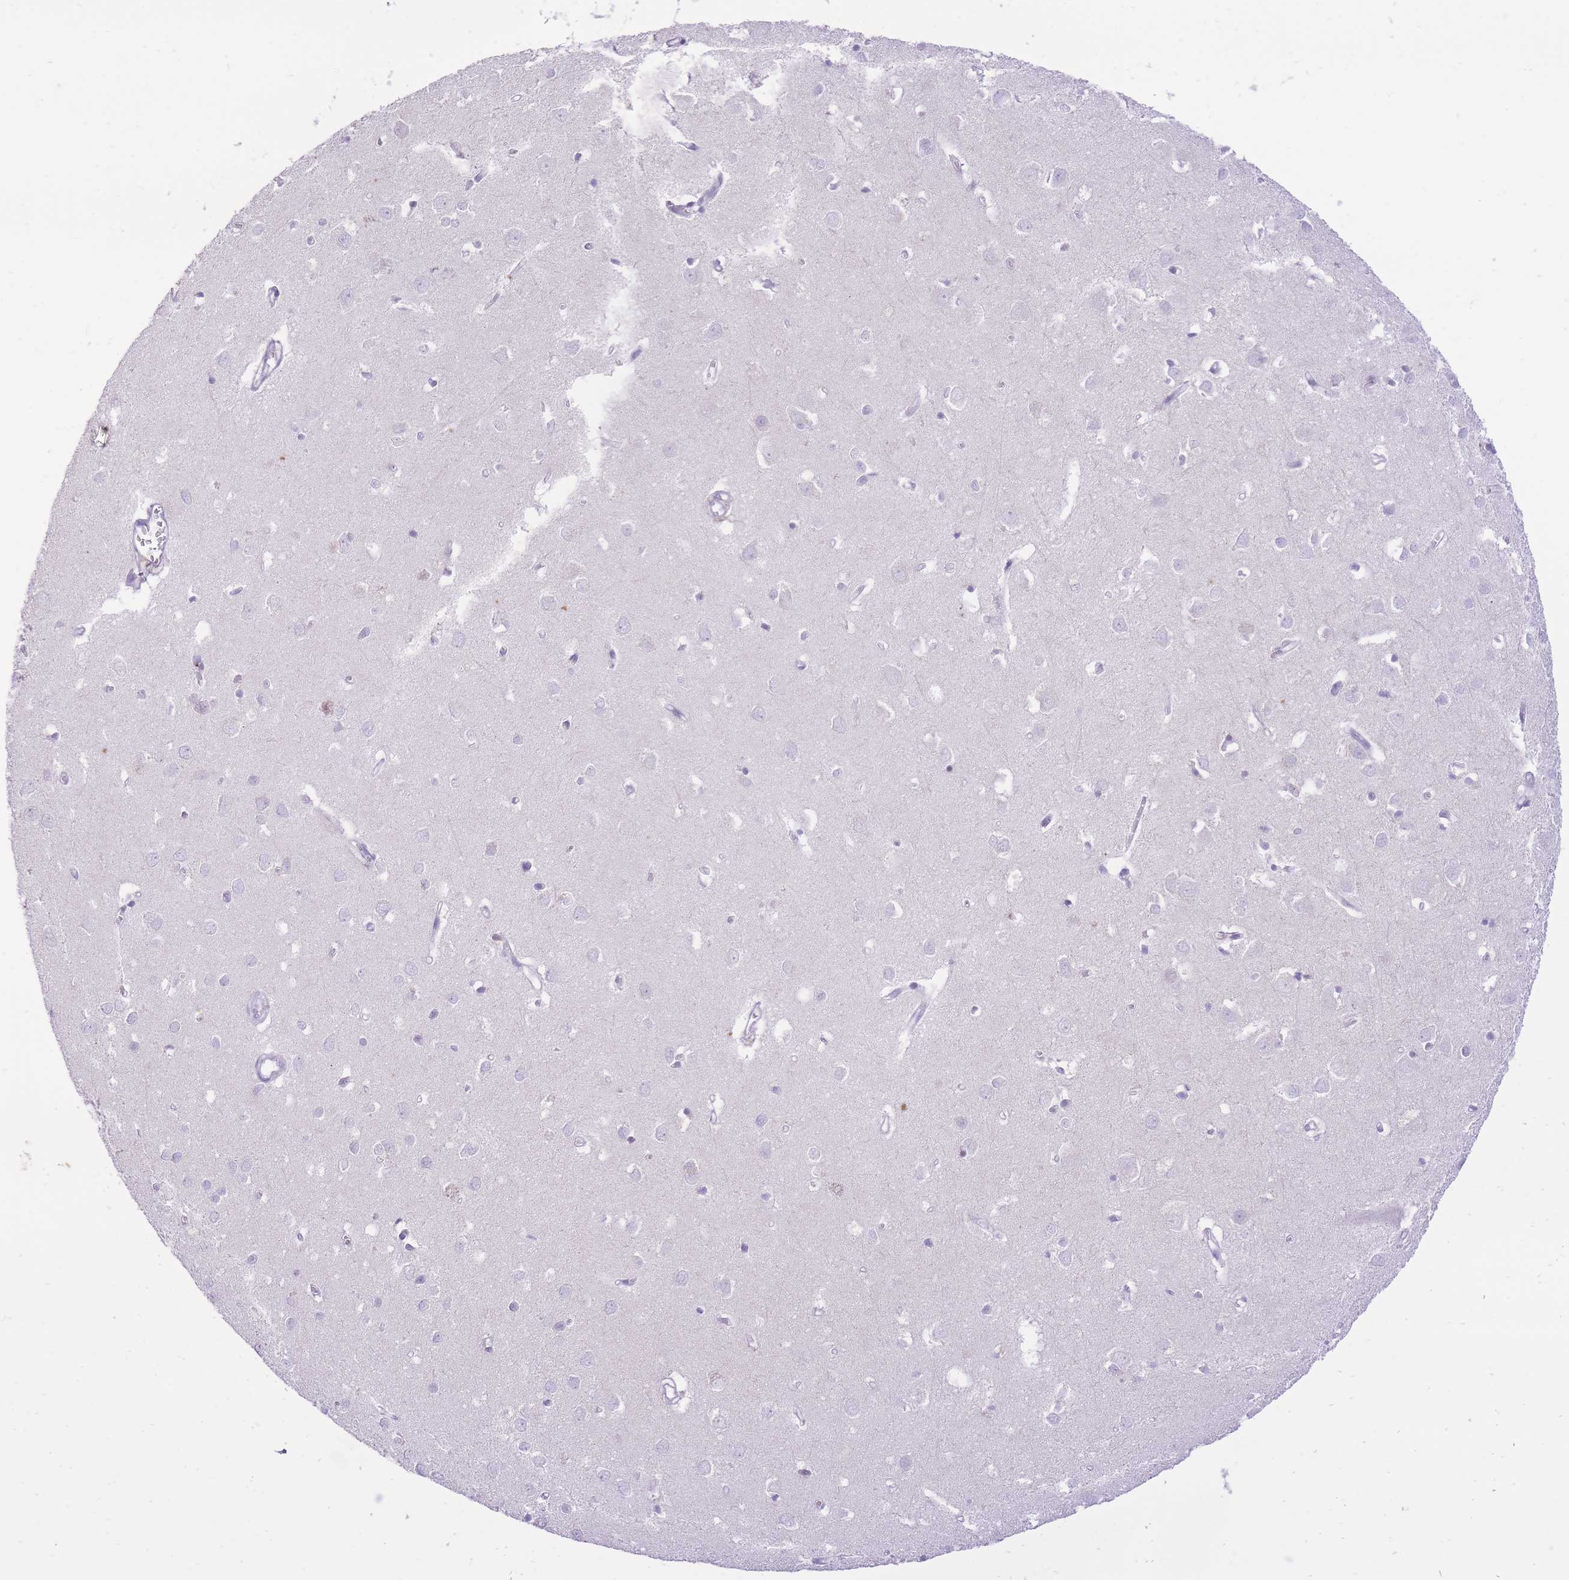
{"staining": {"intensity": "negative", "quantity": "none", "location": "none"}, "tissue": "cerebral cortex", "cell_type": "Endothelial cells", "image_type": "normal", "snomed": [{"axis": "morphology", "description": "Normal tissue, NOS"}, {"axis": "topography", "description": "Cerebral cortex"}], "caption": "A histopathology image of cerebral cortex stained for a protein displays no brown staining in endothelial cells. (Stains: DAB (3,3'-diaminobenzidine) immunohistochemistry with hematoxylin counter stain, Microscopy: brightfield microscopy at high magnification).", "gene": "DENND2D", "patient": {"sex": "female", "age": 64}}